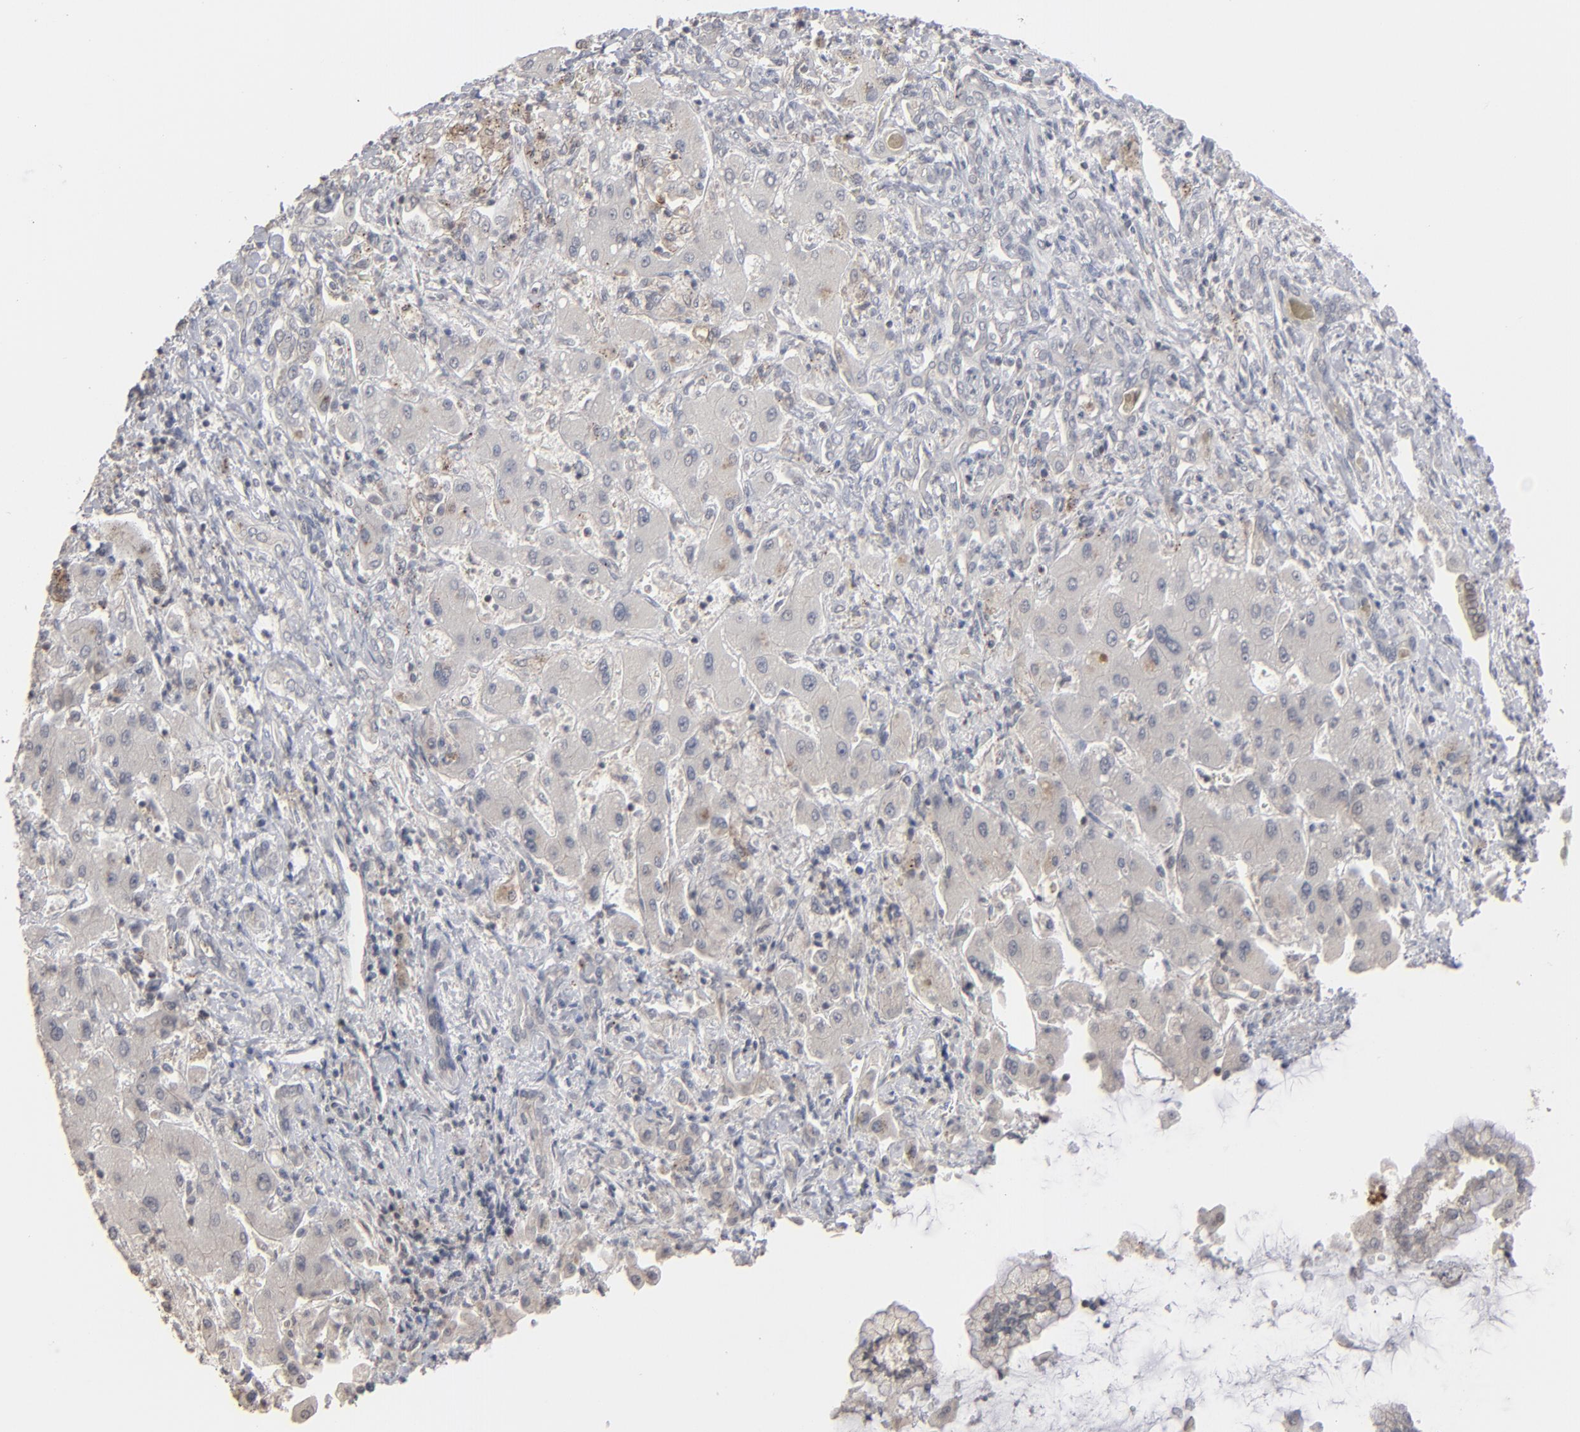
{"staining": {"intensity": "weak", "quantity": "<25%", "location": "cytoplasmic/membranous"}, "tissue": "liver cancer", "cell_type": "Tumor cells", "image_type": "cancer", "snomed": [{"axis": "morphology", "description": "Cholangiocarcinoma"}, {"axis": "topography", "description": "Liver"}], "caption": "Image shows no protein staining in tumor cells of liver cholangiocarcinoma tissue. (Brightfield microscopy of DAB immunohistochemistry (IHC) at high magnification).", "gene": "STAT4", "patient": {"sex": "male", "age": 50}}